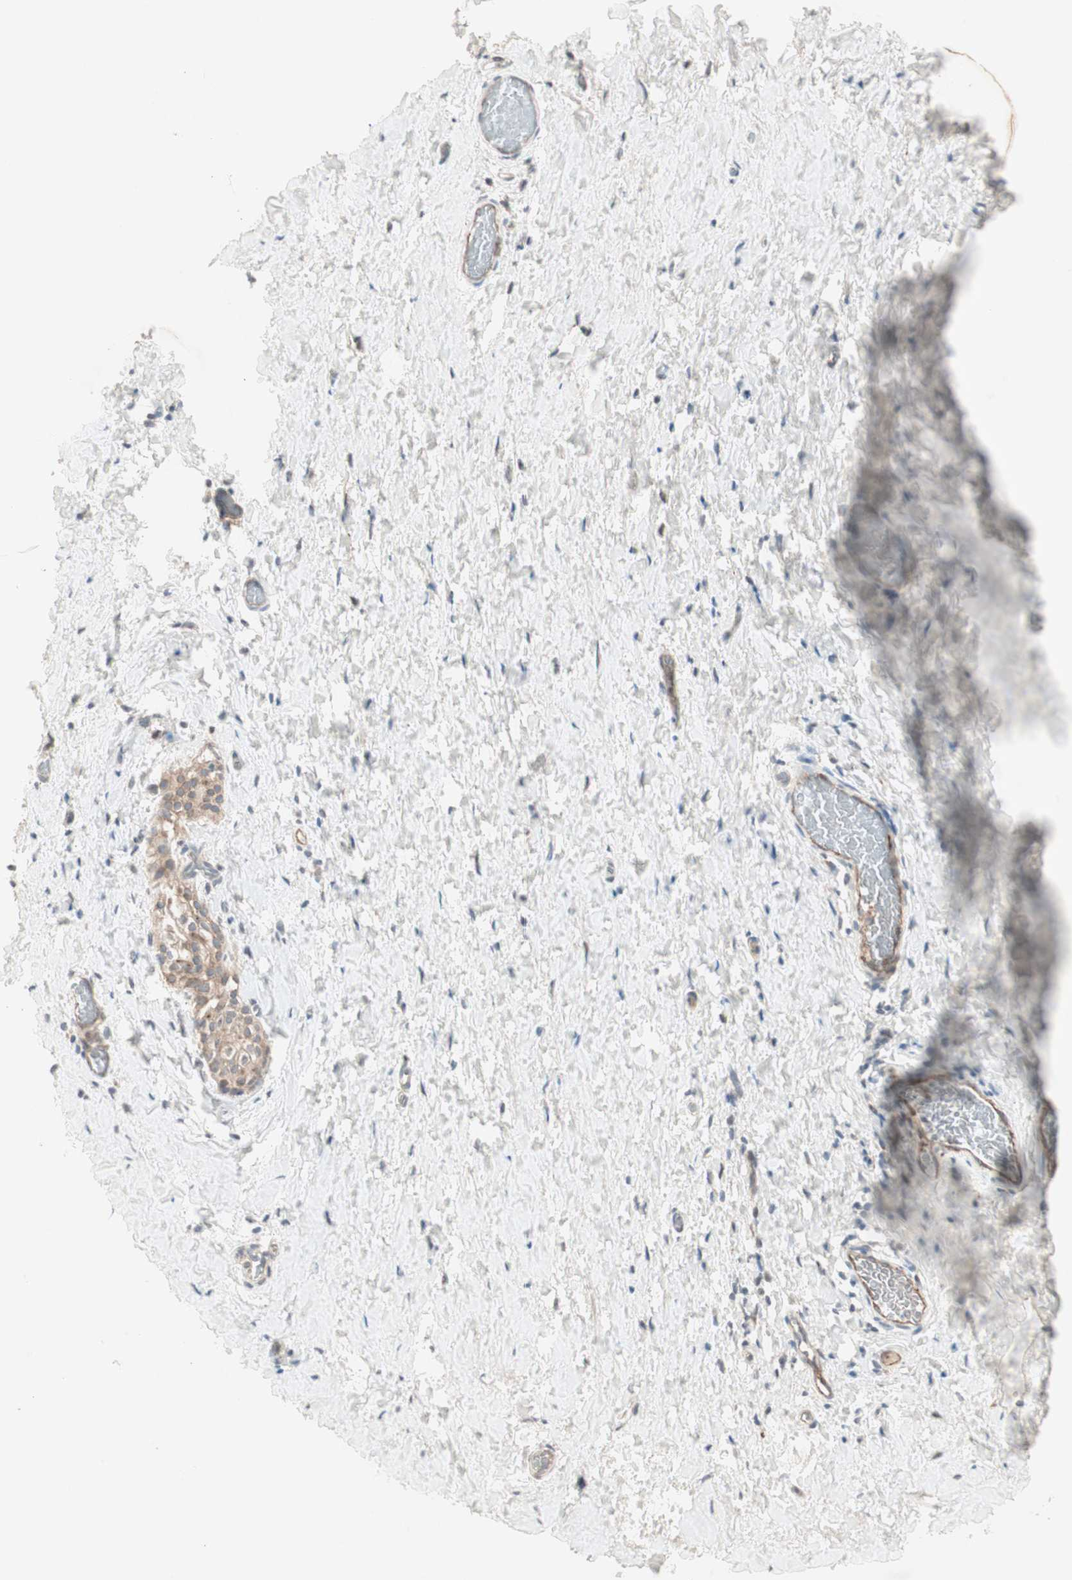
{"staining": {"intensity": "weak", "quantity": "<25%", "location": "cytoplasmic/membranous"}, "tissue": "smooth muscle", "cell_type": "Smooth muscle cells", "image_type": "normal", "snomed": [{"axis": "morphology", "description": "Normal tissue, NOS"}, {"axis": "topography", "description": "Smooth muscle"}], "caption": "Image shows no significant protein staining in smooth muscle cells of normal smooth muscle.", "gene": "FGFR4", "patient": {"sex": "male", "age": 16}}